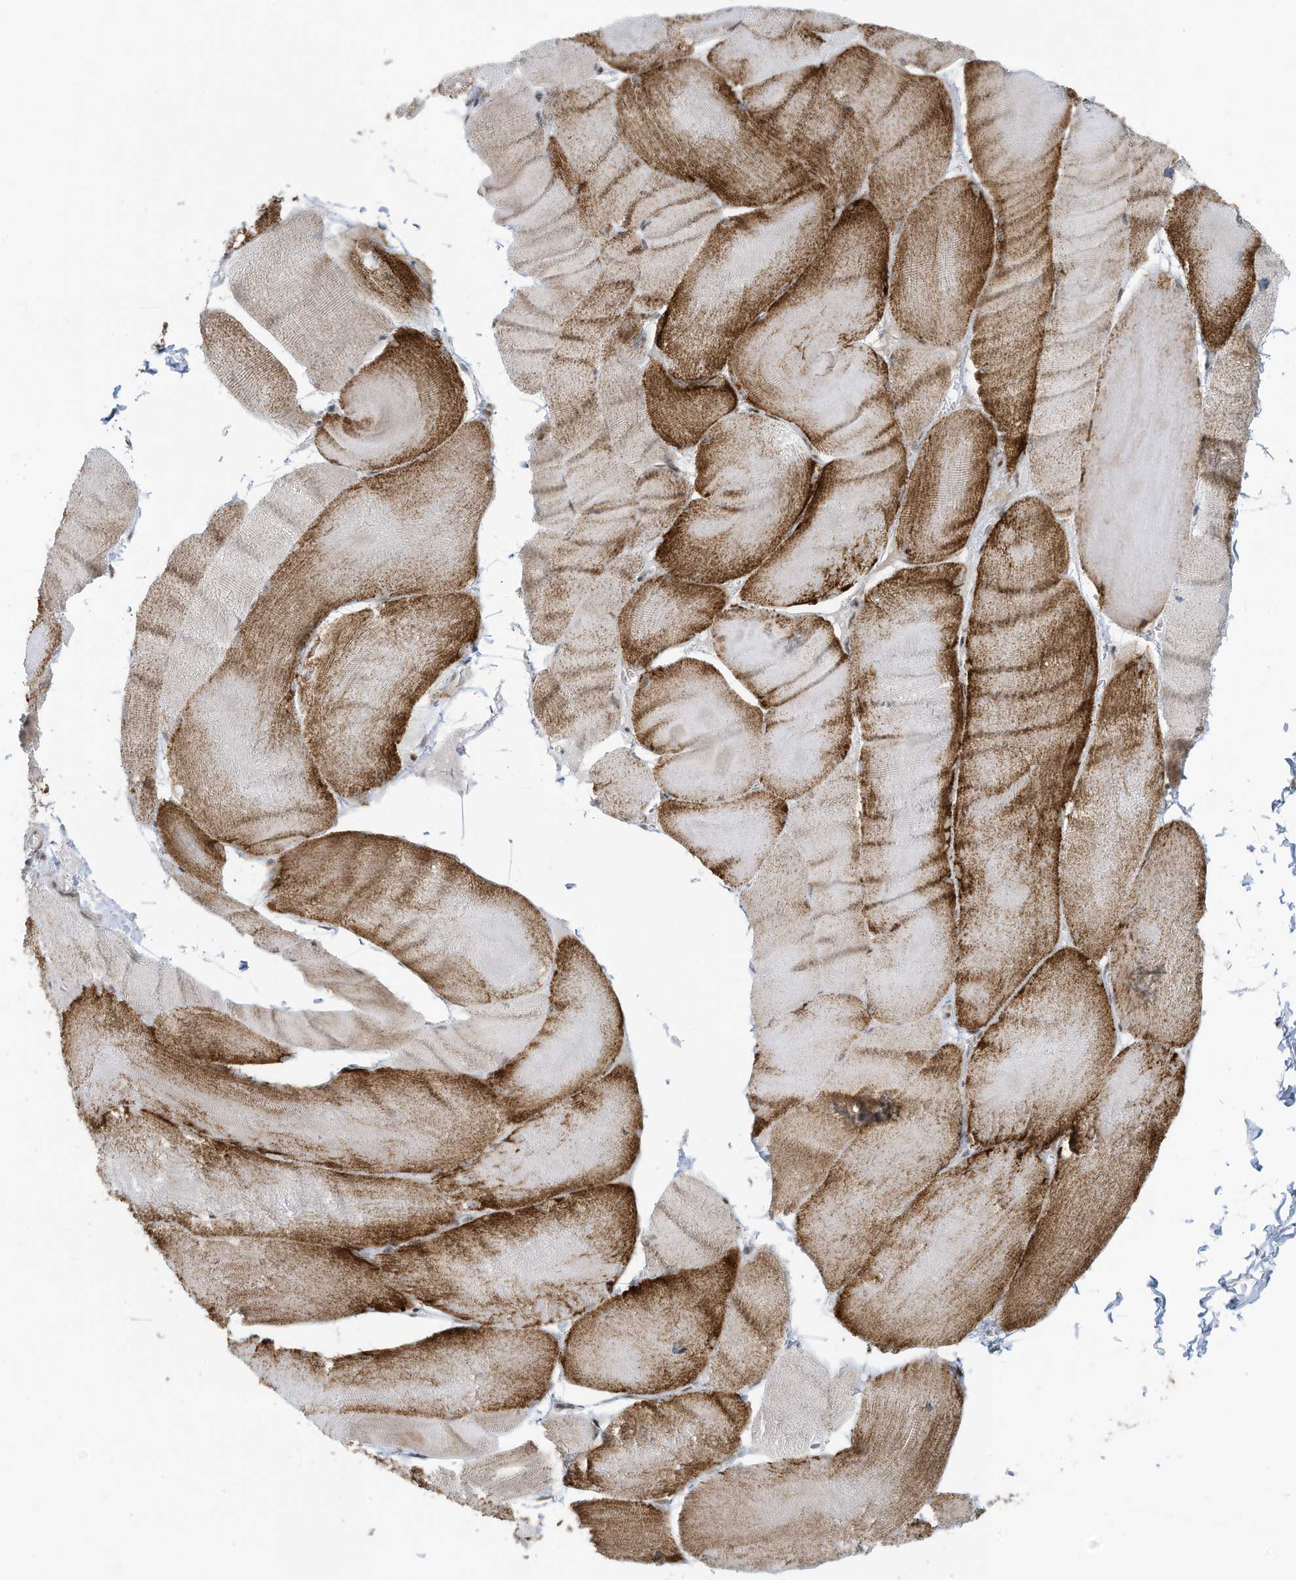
{"staining": {"intensity": "moderate", "quantity": "25%-75%", "location": "cytoplasmic/membranous"}, "tissue": "skeletal muscle", "cell_type": "Myocytes", "image_type": "normal", "snomed": [{"axis": "morphology", "description": "Normal tissue, NOS"}, {"axis": "morphology", "description": "Basal cell carcinoma"}, {"axis": "topography", "description": "Skeletal muscle"}], "caption": "Myocytes reveal medium levels of moderate cytoplasmic/membranous expression in about 25%-75% of cells in normal human skeletal muscle.", "gene": "ECT2L", "patient": {"sex": "female", "age": 64}}